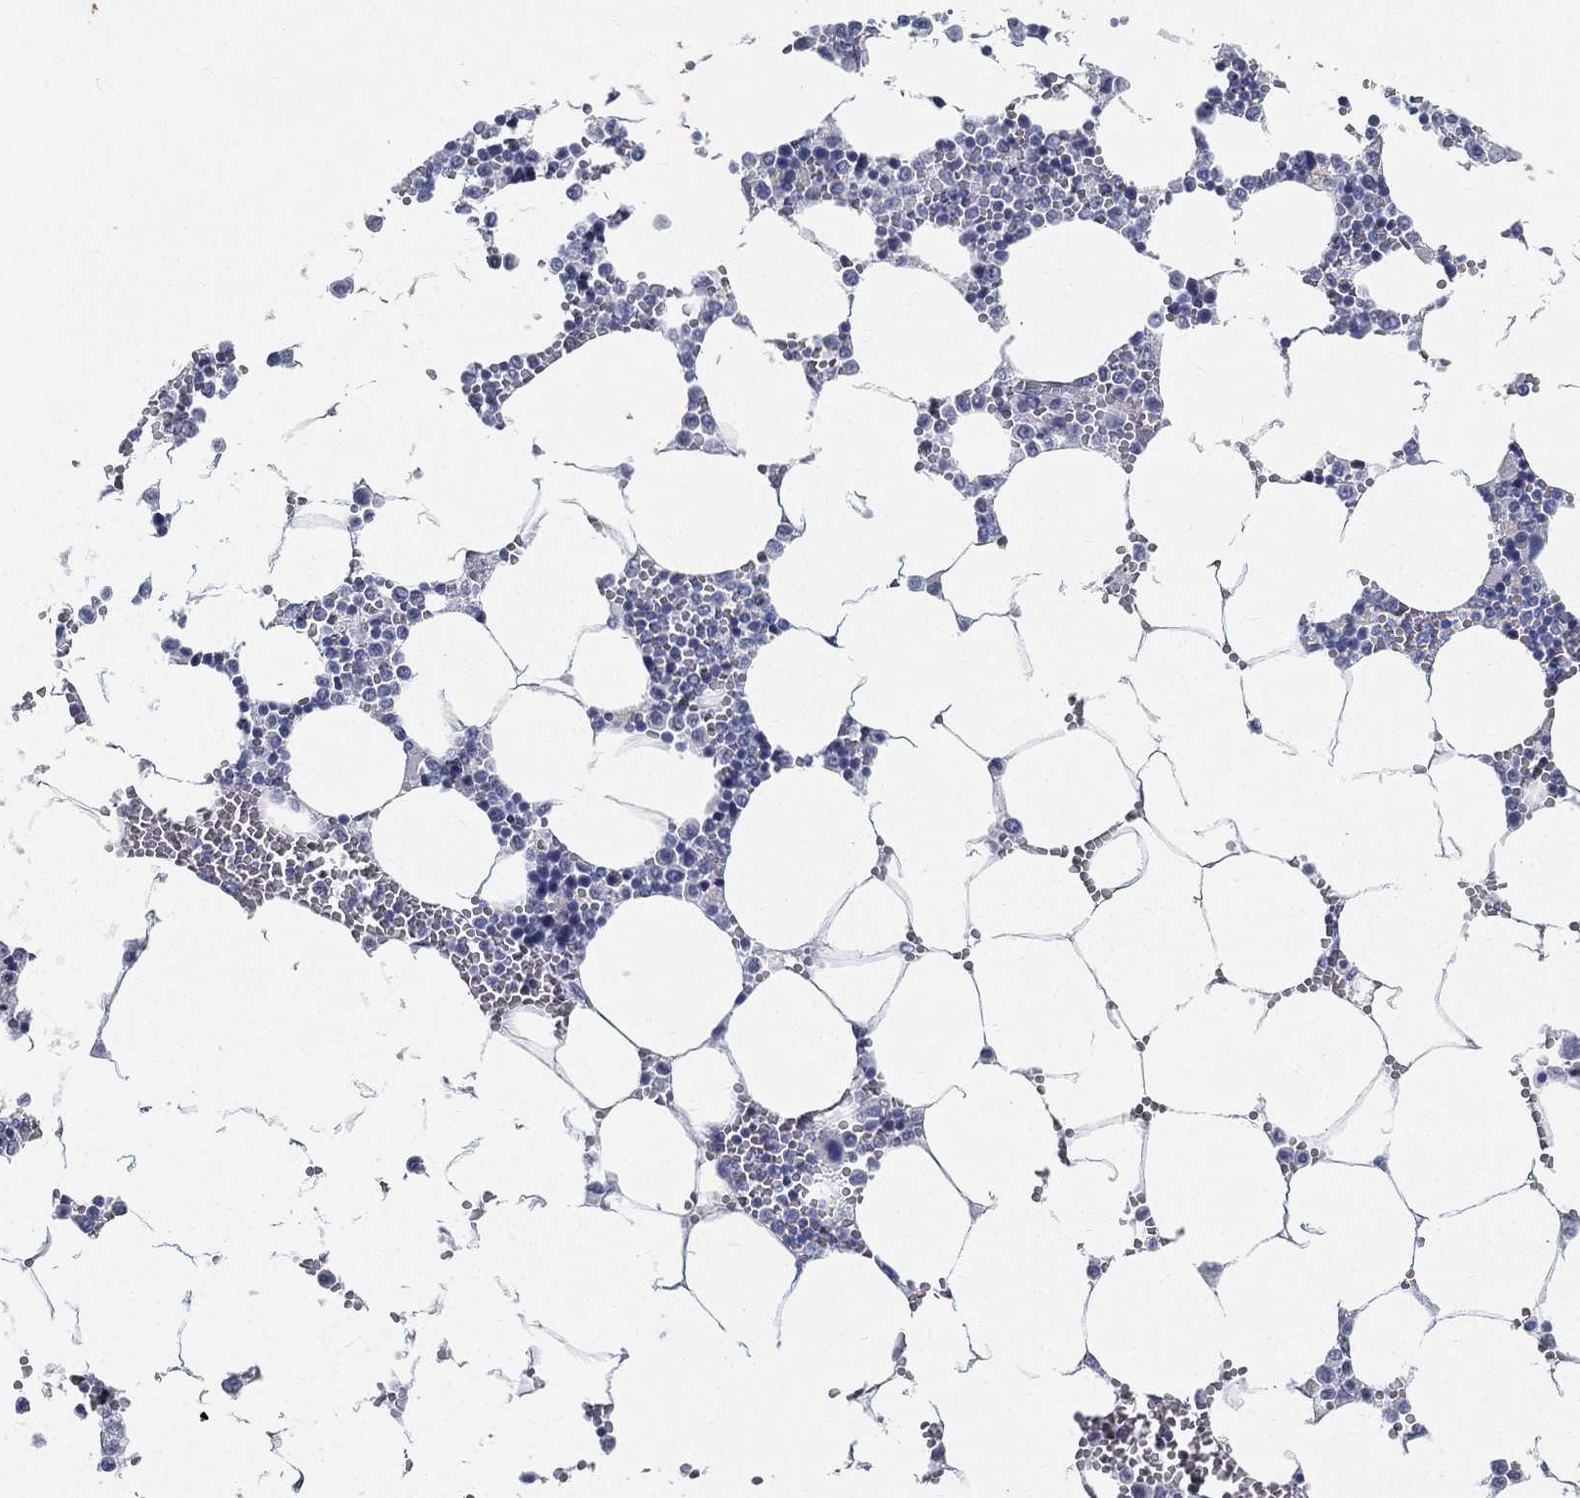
{"staining": {"intensity": "negative", "quantity": "none", "location": "none"}, "tissue": "bone marrow", "cell_type": "Hematopoietic cells", "image_type": "normal", "snomed": [{"axis": "morphology", "description": "Normal tissue, NOS"}, {"axis": "topography", "description": "Bone marrow"}], "caption": "IHC image of benign bone marrow: human bone marrow stained with DAB (3,3'-diaminobenzidine) shows no significant protein expression in hematopoietic cells.", "gene": "SPPL2C", "patient": {"sex": "female", "age": 64}}